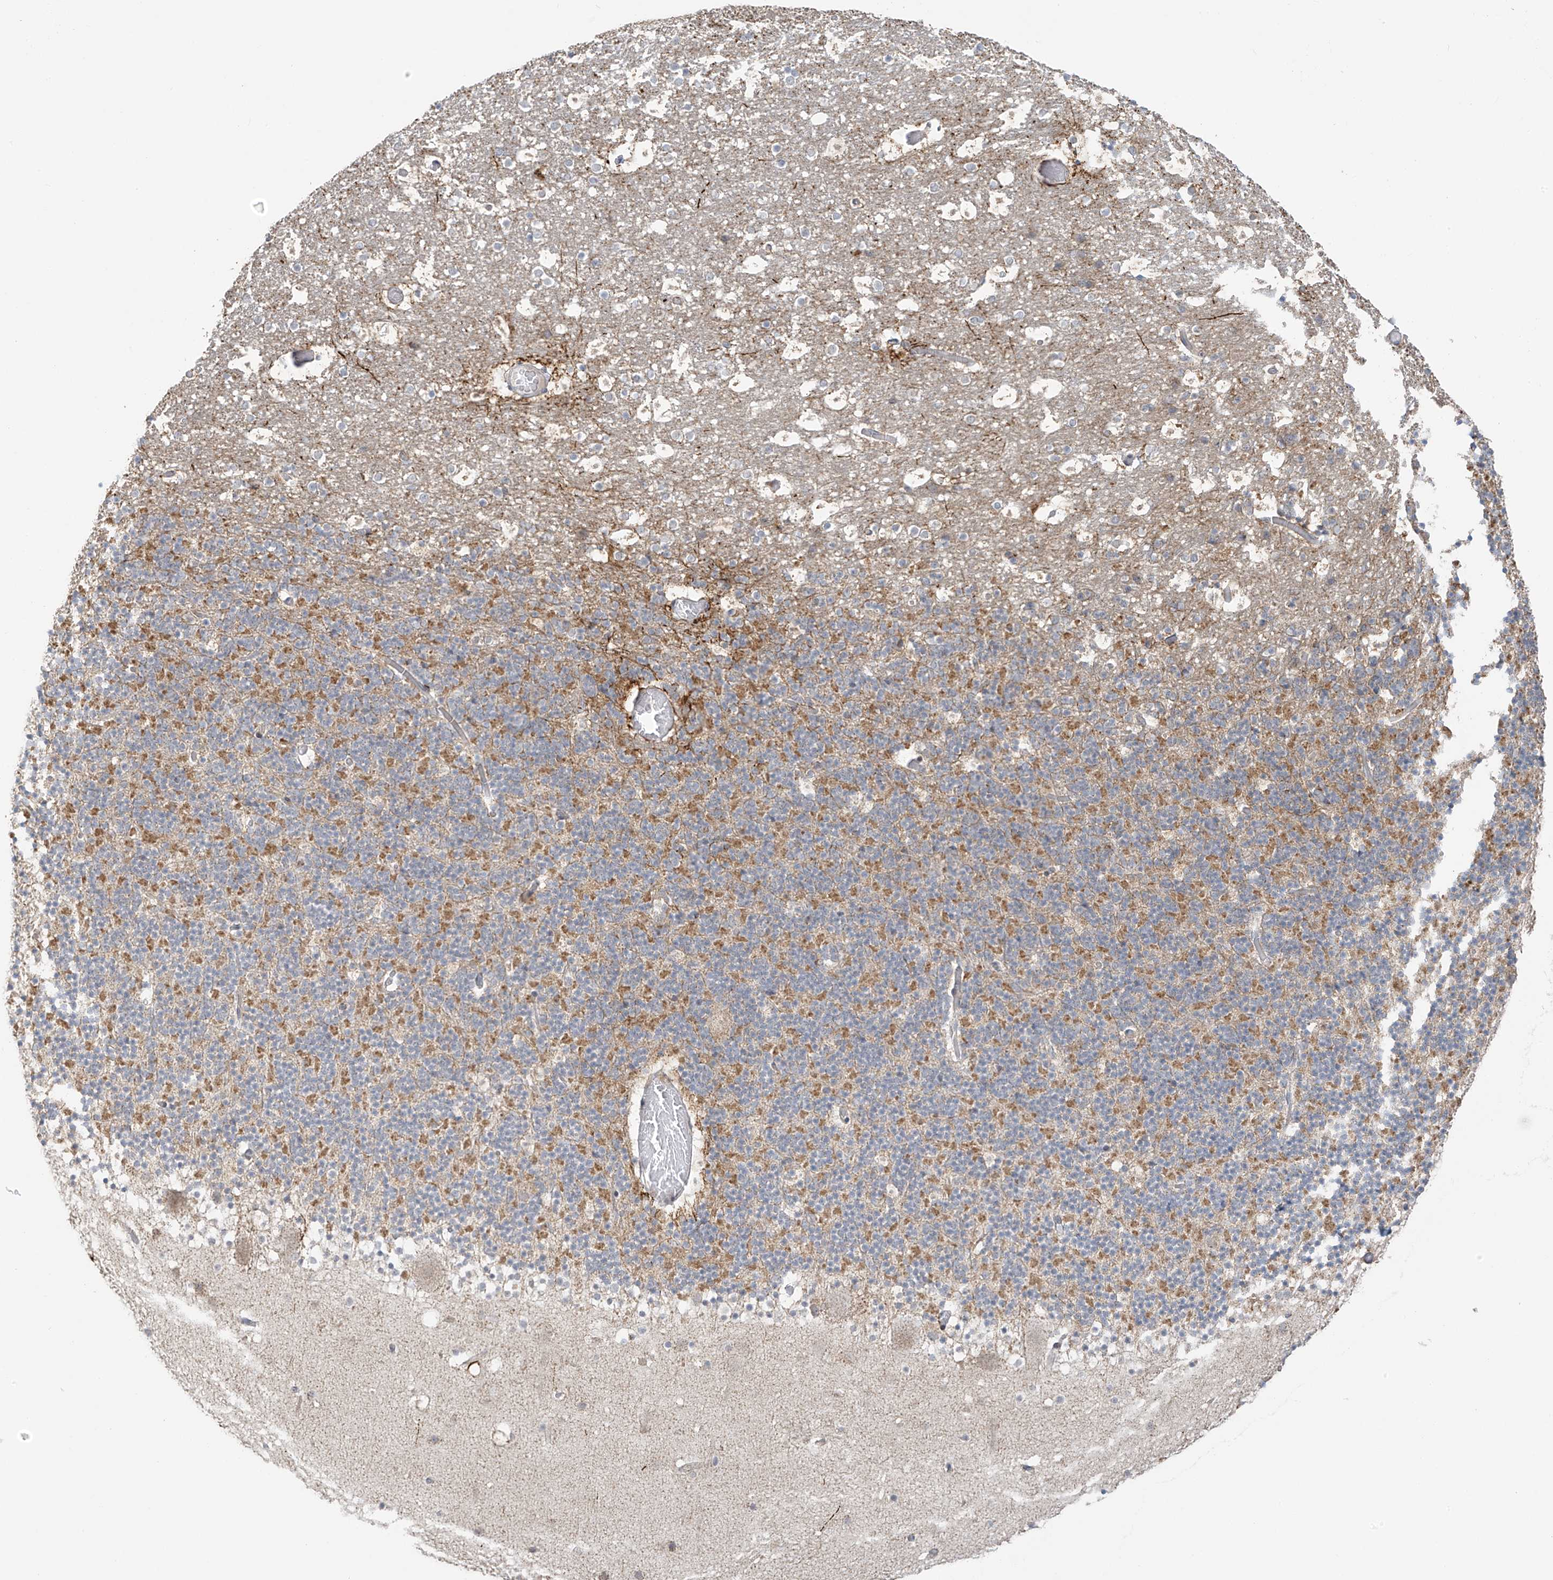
{"staining": {"intensity": "negative", "quantity": "none", "location": "none"}, "tissue": "cerebellum", "cell_type": "Cells in granular layer", "image_type": "normal", "snomed": [{"axis": "morphology", "description": "Normal tissue, NOS"}, {"axis": "topography", "description": "Cerebellum"}], "caption": "The IHC photomicrograph has no significant expression in cells in granular layer of cerebellum.", "gene": "HDDC2", "patient": {"sex": "male", "age": 57}}